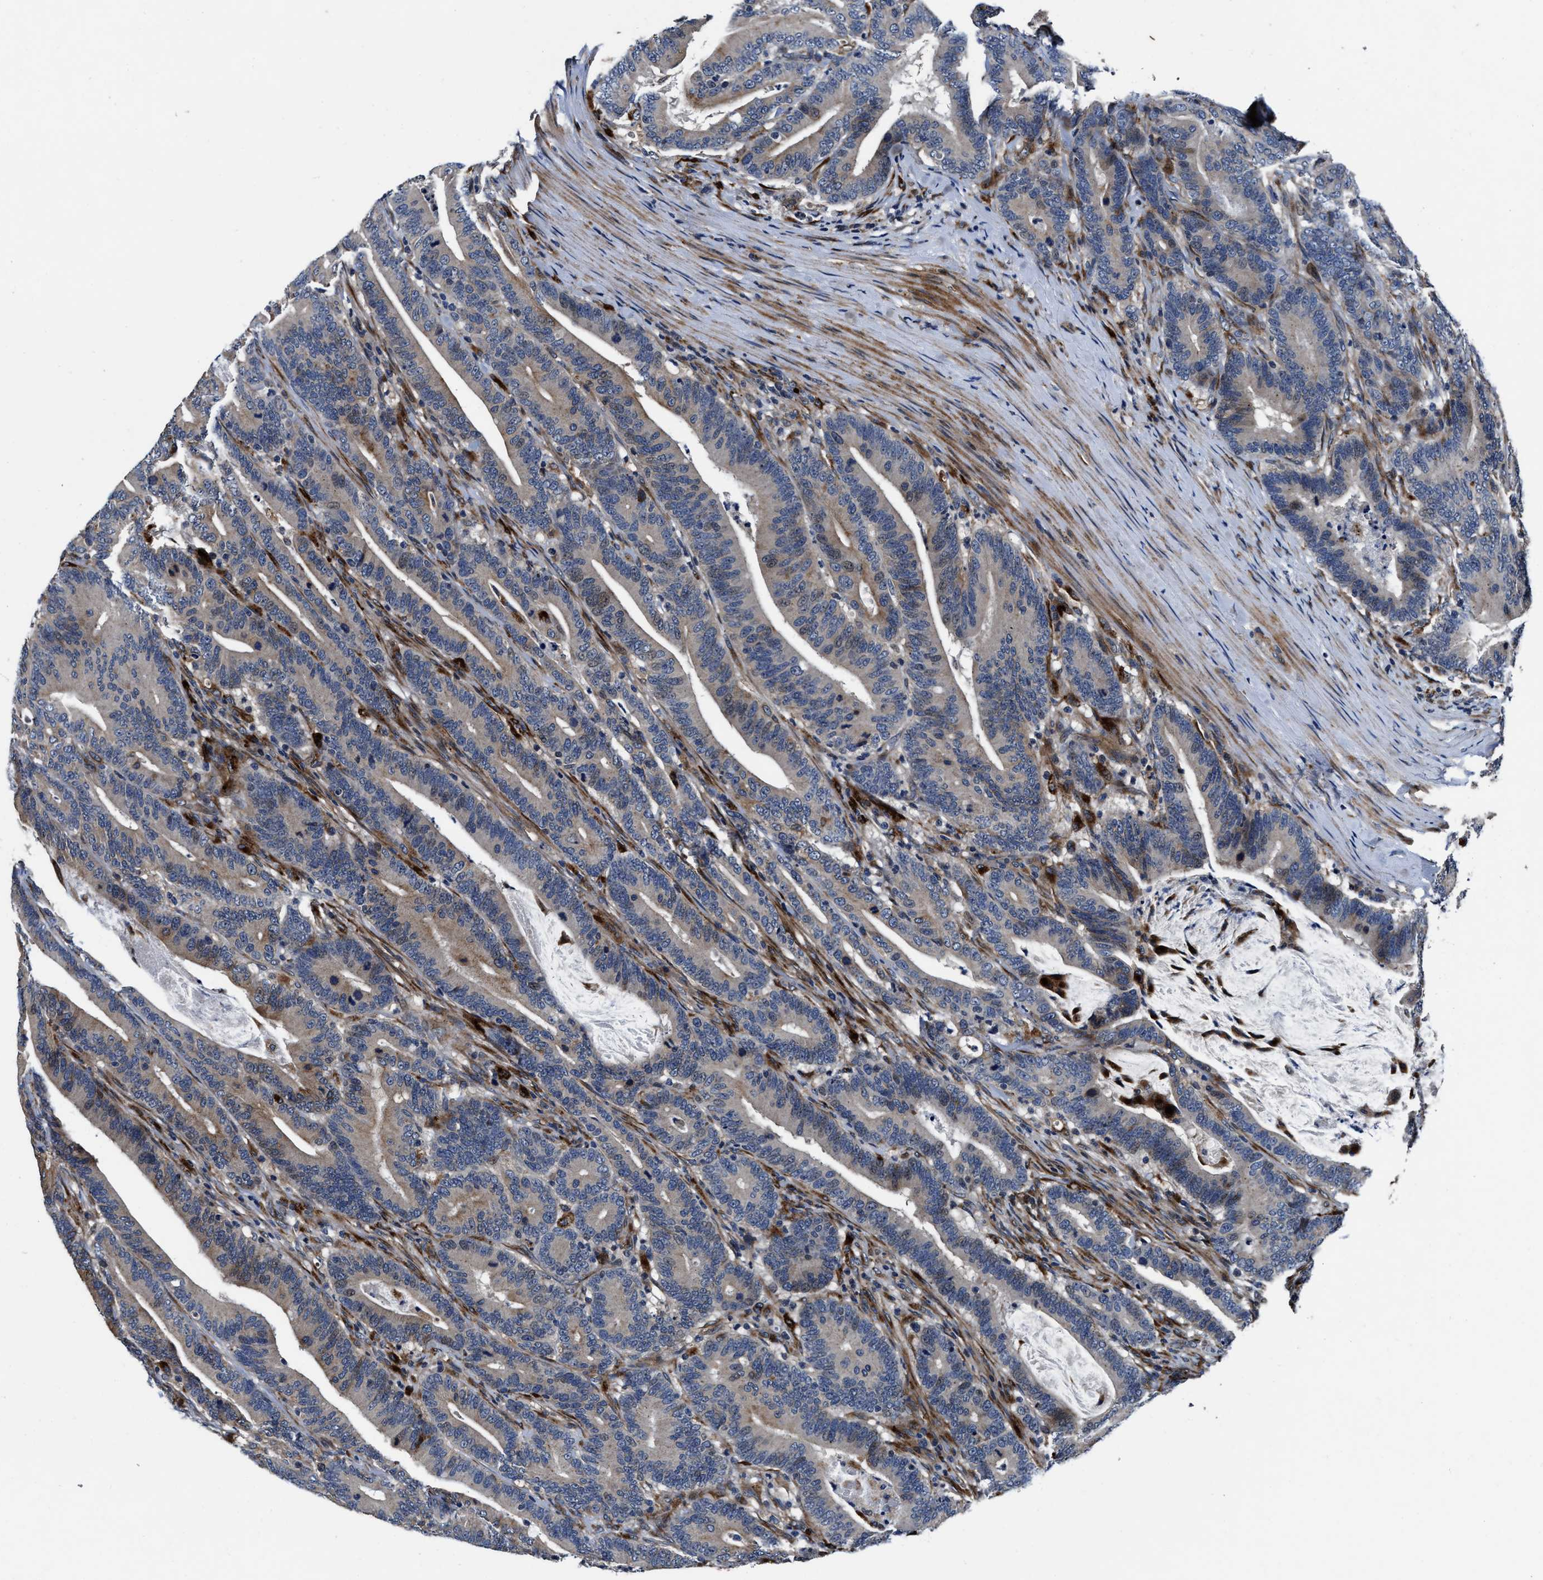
{"staining": {"intensity": "weak", "quantity": "25%-75%", "location": "cytoplasmic/membranous"}, "tissue": "colorectal cancer", "cell_type": "Tumor cells", "image_type": "cancer", "snomed": [{"axis": "morphology", "description": "Adenocarcinoma, NOS"}, {"axis": "topography", "description": "Colon"}], "caption": "Immunohistochemical staining of human colorectal adenocarcinoma reveals weak cytoplasmic/membranous protein positivity in approximately 25%-75% of tumor cells. The staining is performed using DAB (3,3'-diaminobenzidine) brown chromogen to label protein expression. The nuclei are counter-stained blue using hematoxylin.", "gene": "C2orf66", "patient": {"sex": "female", "age": 66}}